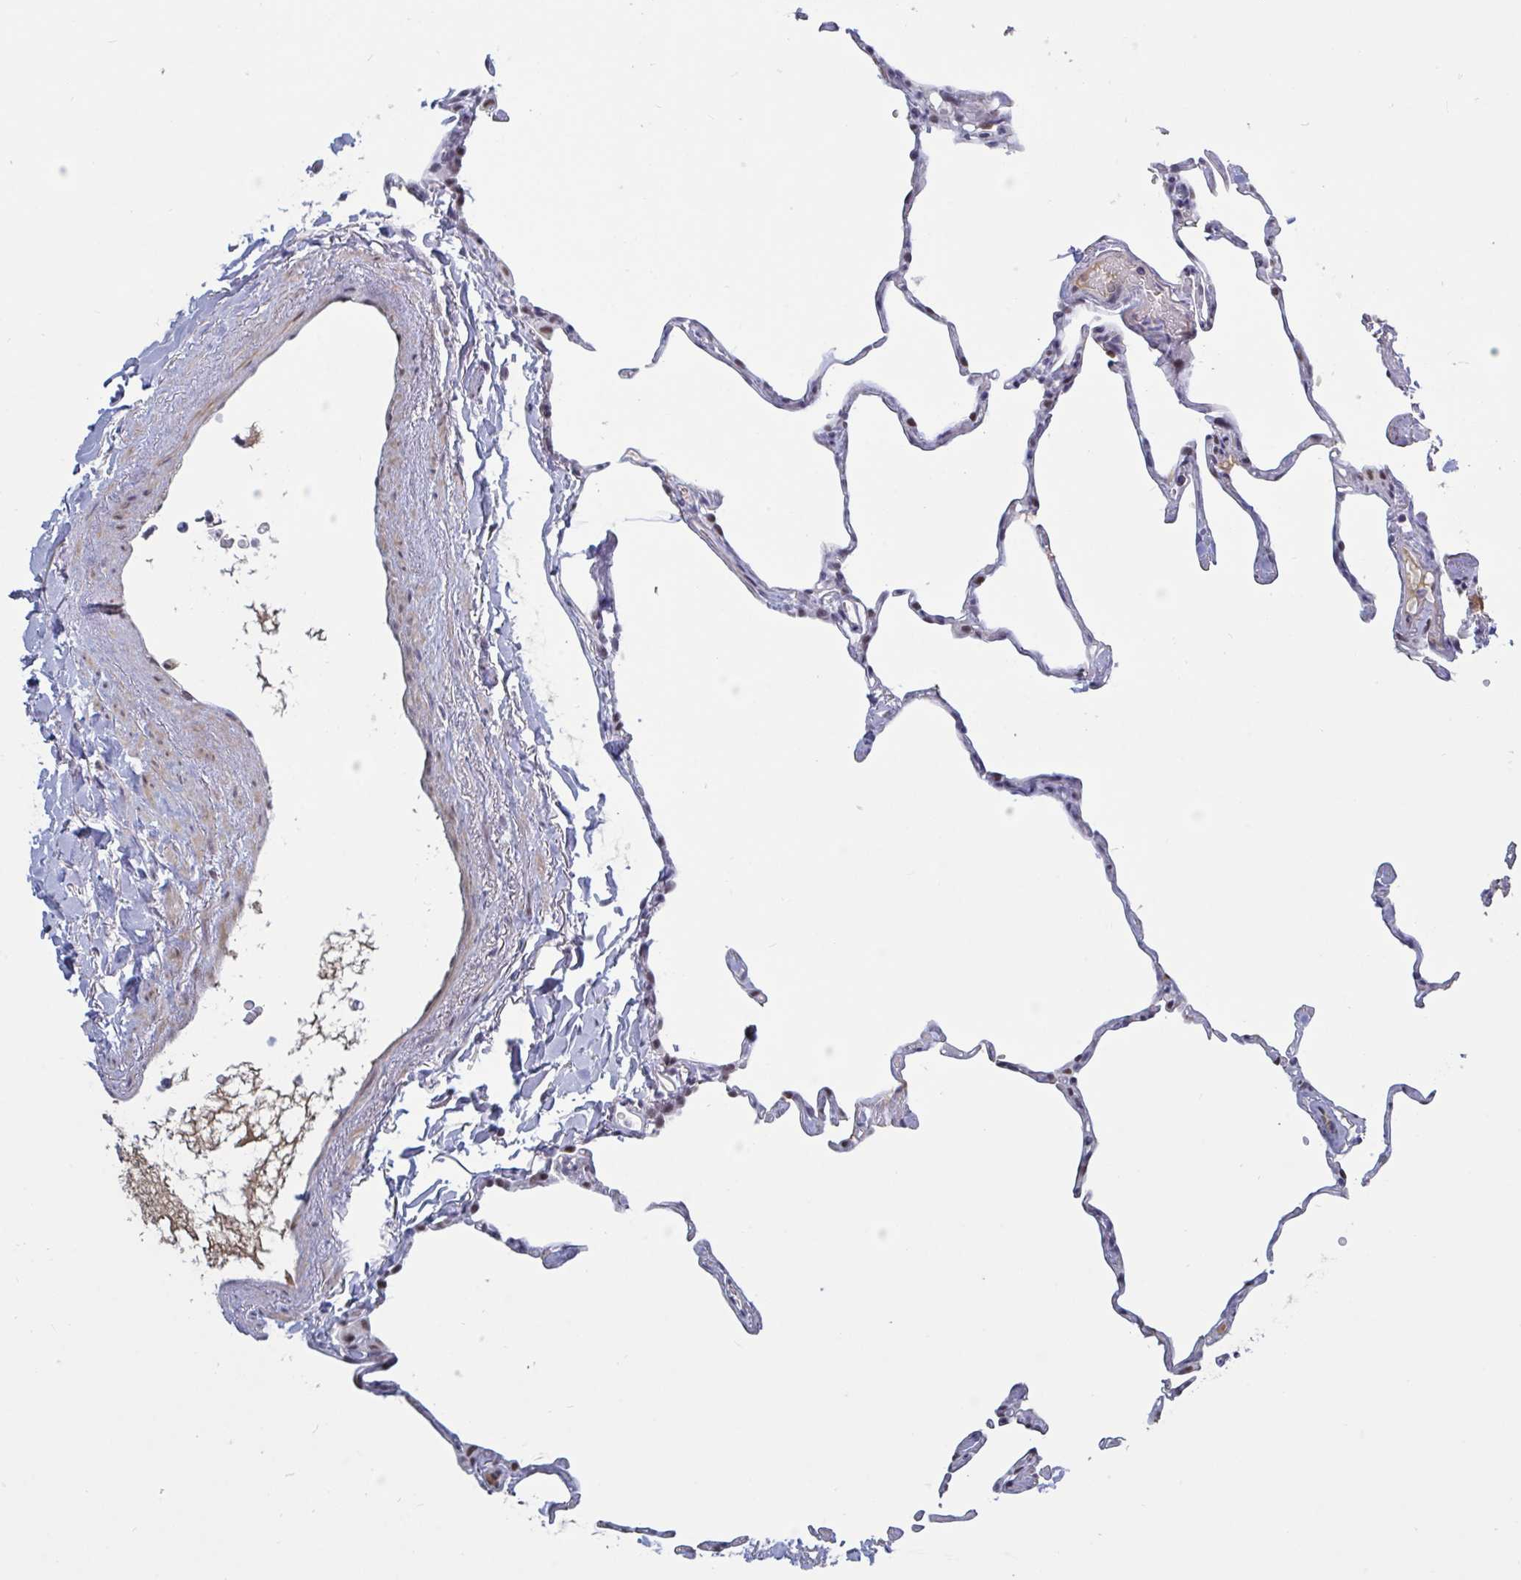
{"staining": {"intensity": "moderate", "quantity": "25%-75%", "location": "nuclear"}, "tissue": "lung", "cell_type": "Alveolar cells", "image_type": "normal", "snomed": [{"axis": "morphology", "description": "Normal tissue, NOS"}, {"axis": "topography", "description": "Lung"}], "caption": "Human lung stained with a brown dye demonstrates moderate nuclear positive positivity in approximately 25%-75% of alveolar cells.", "gene": "BCL7B", "patient": {"sex": "male", "age": 65}}